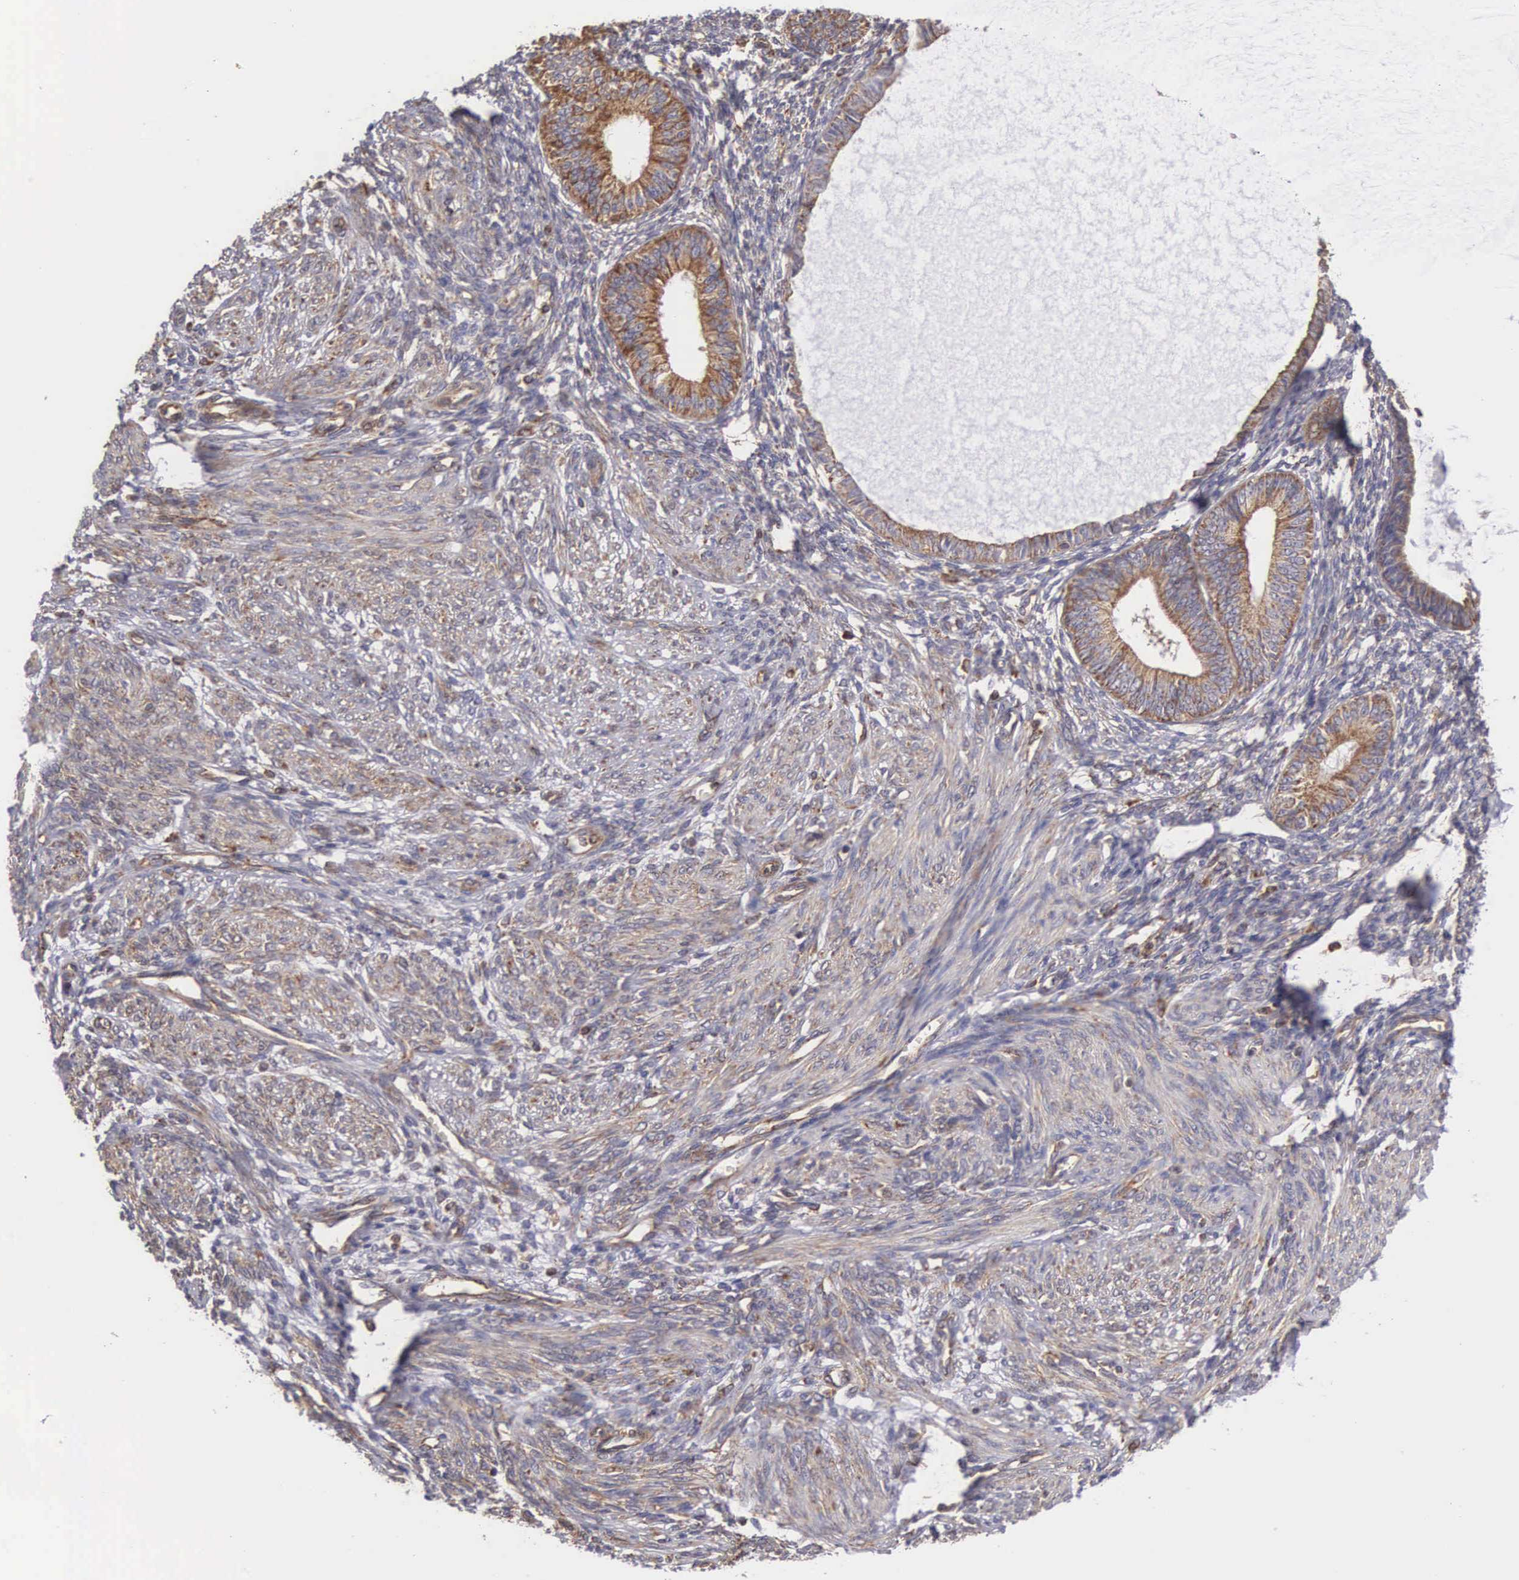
{"staining": {"intensity": "weak", "quantity": "25%-75%", "location": "cytoplasmic/membranous"}, "tissue": "endometrium", "cell_type": "Cells in endometrial stroma", "image_type": "normal", "snomed": [{"axis": "morphology", "description": "Normal tissue, NOS"}, {"axis": "topography", "description": "Endometrium"}], "caption": "Endometrium stained with a brown dye demonstrates weak cytoplasmic/membranous positive expression in approximately 25%-75% of cells in endometrial stroma.", "gene": "DHRS1", "patient": {"sex": "female", "age": 82}}